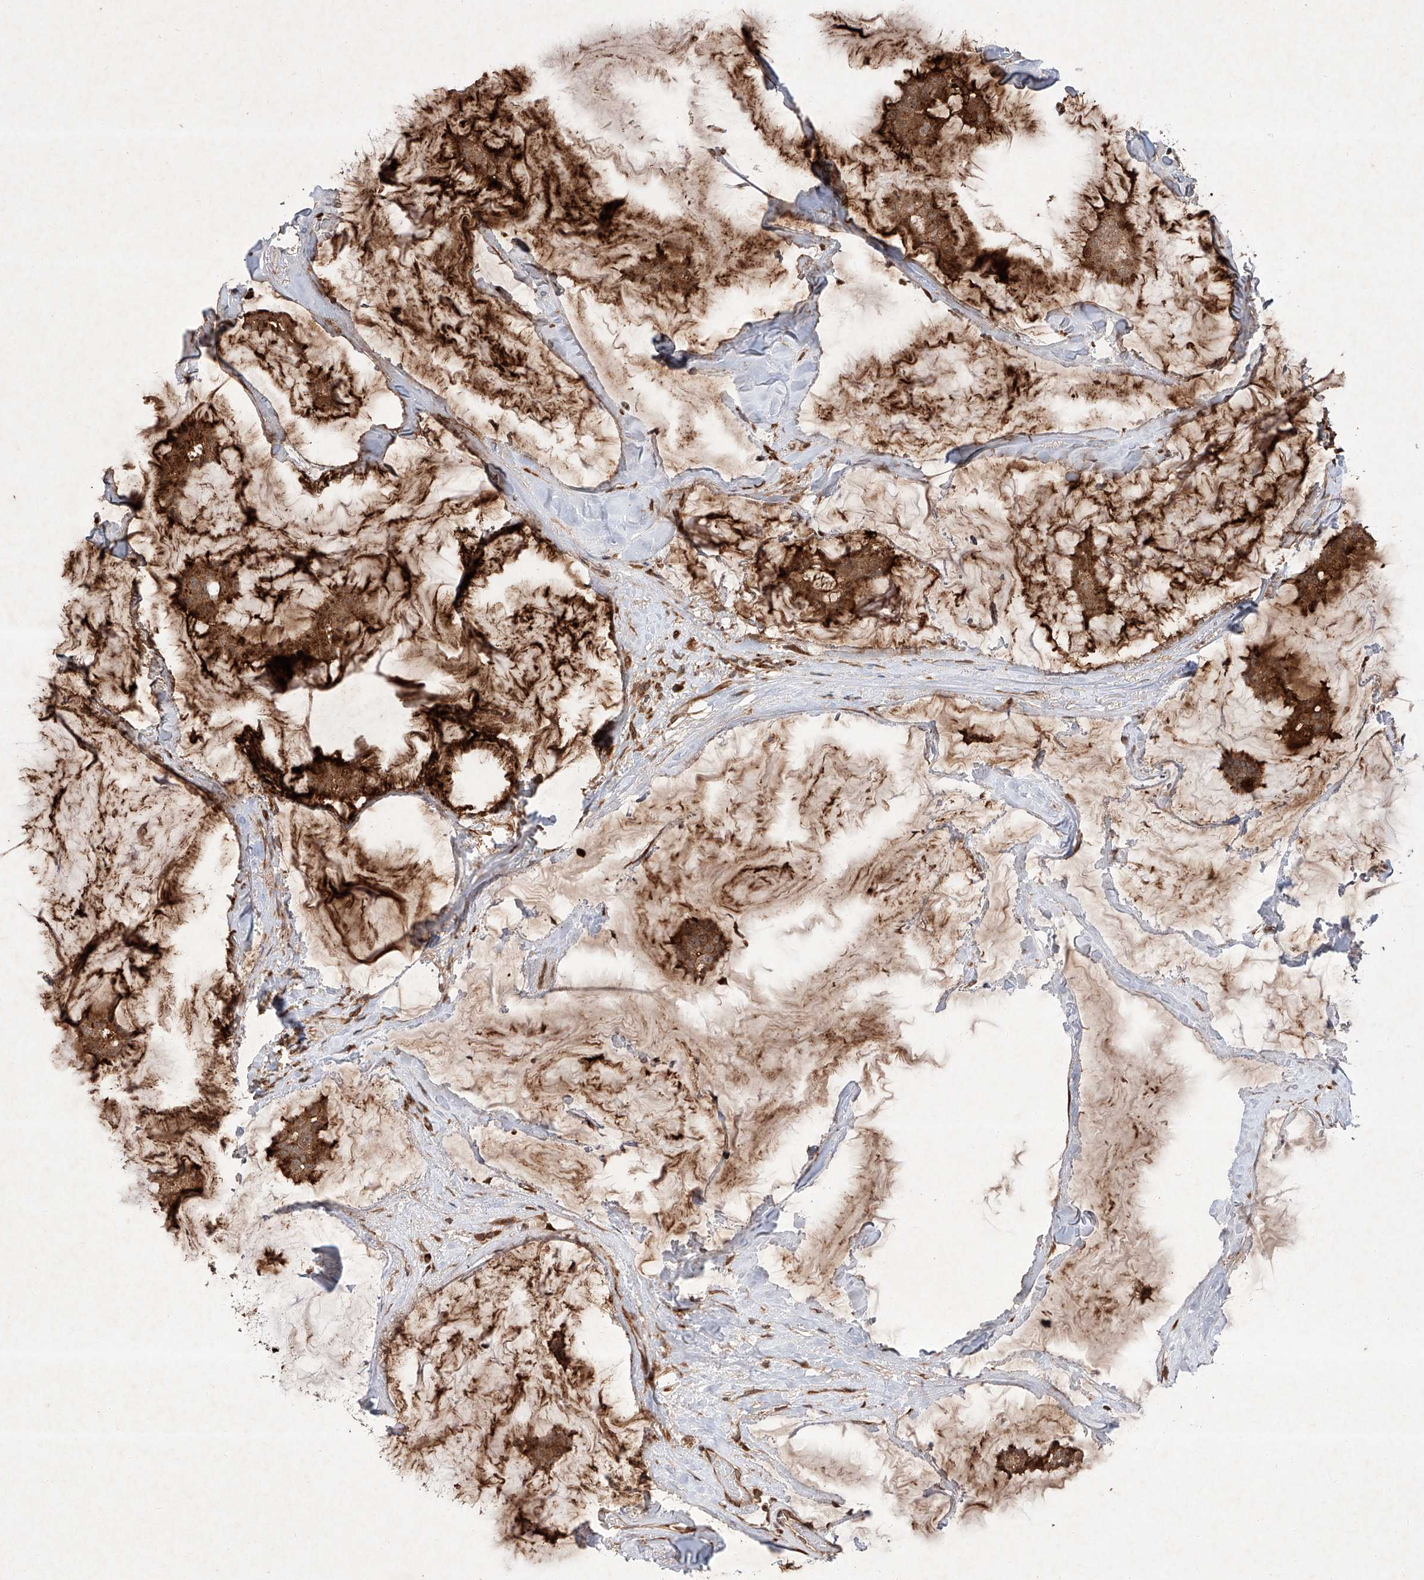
{"staining": {"intensity": "strong", "quantity": ">75%", "location": "cytoplasmic/membranous"}, "tissue": "breast cancer", "cell_type": "Tumor cells", "image_type": "cancer", "snomed": [{"axis": "morphology", "description": "Duct carcinoma"}, {"axis": "topography", "description": "Breast"}], "caption": "Immunohistochemical staining of breast cancer (intraductal carcinoma) reveals high levels of strong cytoplasmic/membranous protein expression in approximately >75% of tumor cells.", "gene": "ZFP28", "patient": {"sex": "female", "age": 93}}